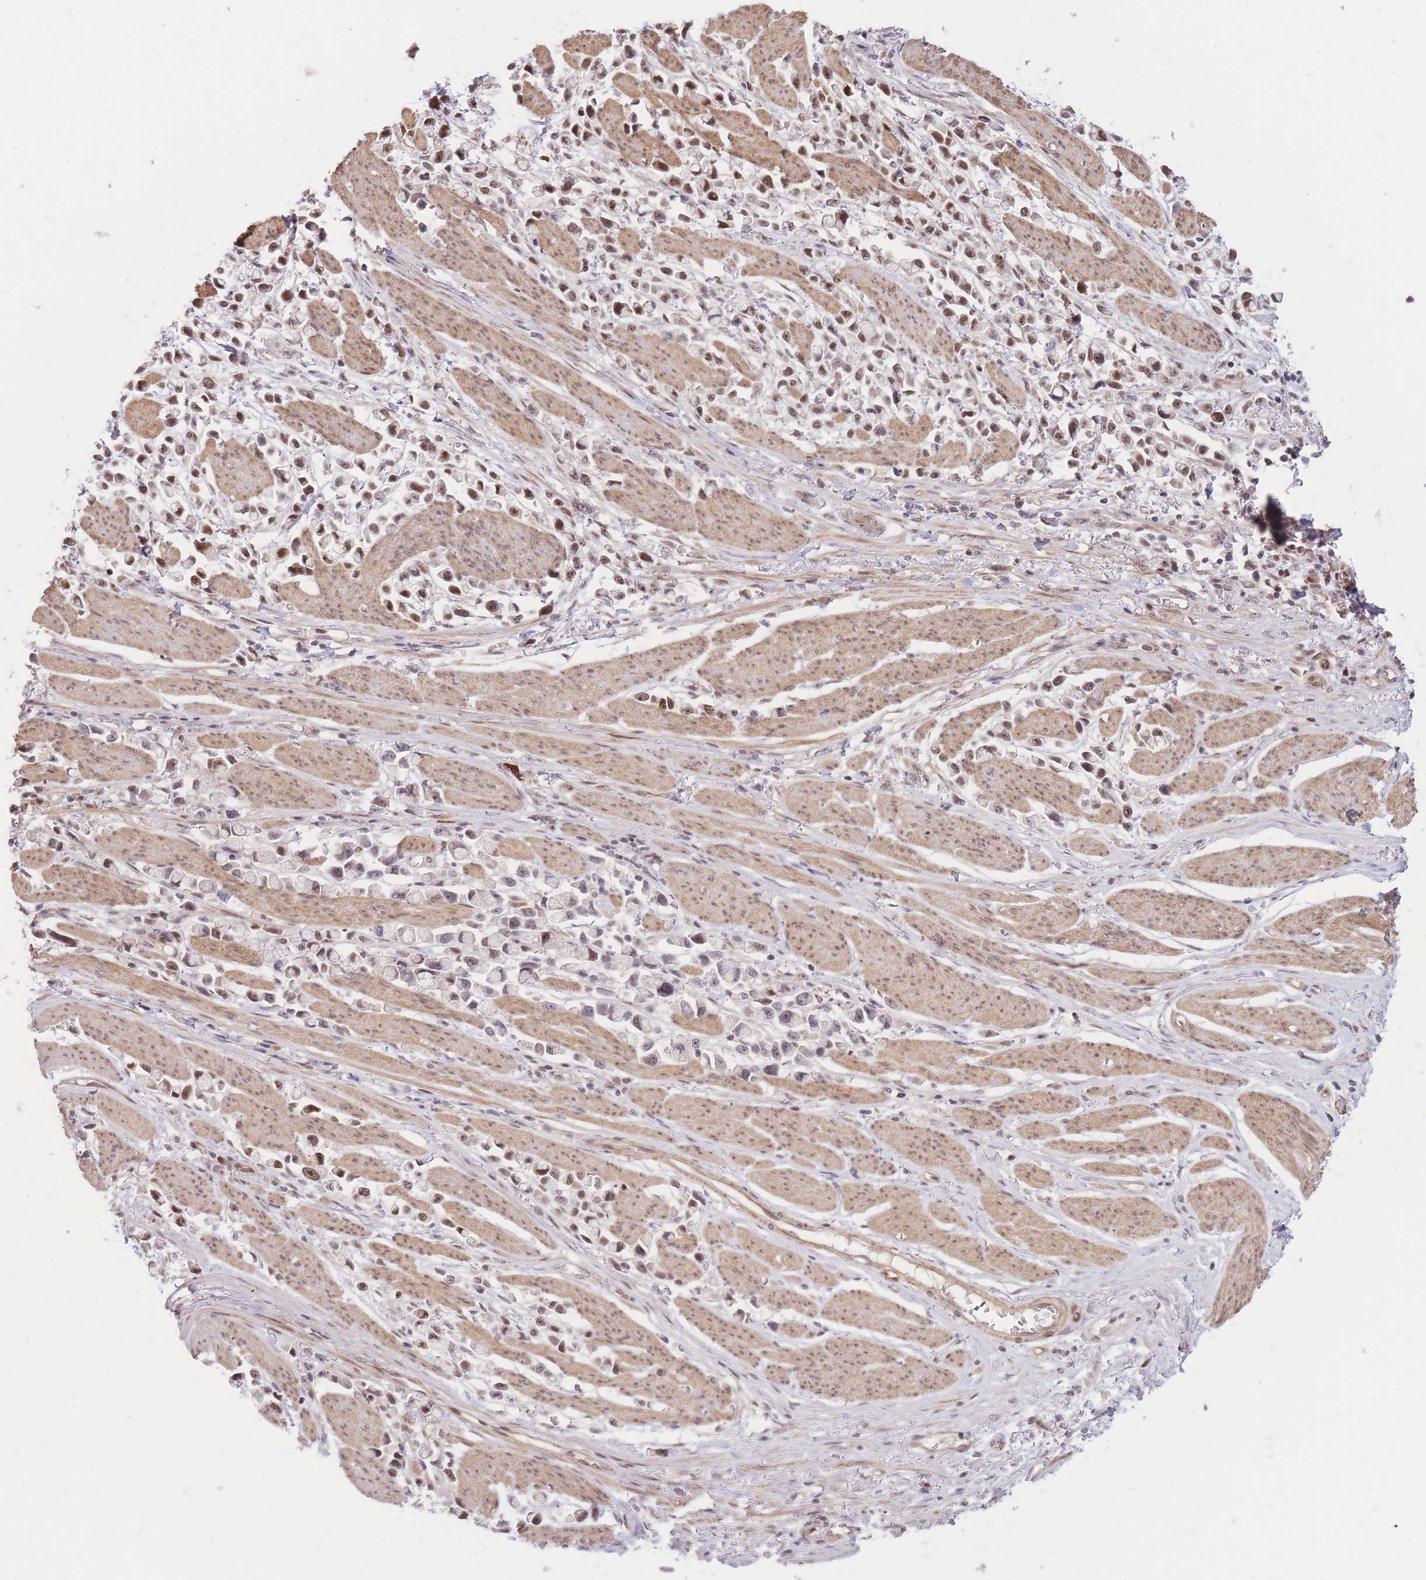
{"staining": {"intensity": "moderate", "quantity": ">75%", "location": "nuclear"}, "tissue": "stomach cancer", "cell_type": "Tumor cells", "image_type": "cancer", "snomed": [{"axis": "morphology", "description": "Adenocarcinoma, NOS"}, {"axis": "topography", "description": "Stomach"}], "caption": "High-magnification brightfield microscopy of stomach adenocarcinoma stained with DAB (3,3'-diaminobenzidine) (brown) and counterstained with hematoxylin (blue). tumor cells exhibit moderate nuclear positivity is seen in about>75% of cells. Immunohistochemistry stains the protein in brown and the nuclei are stained blue.", "gene": "ERICH6B", "patient": {"sex": "female", "age": 81}}